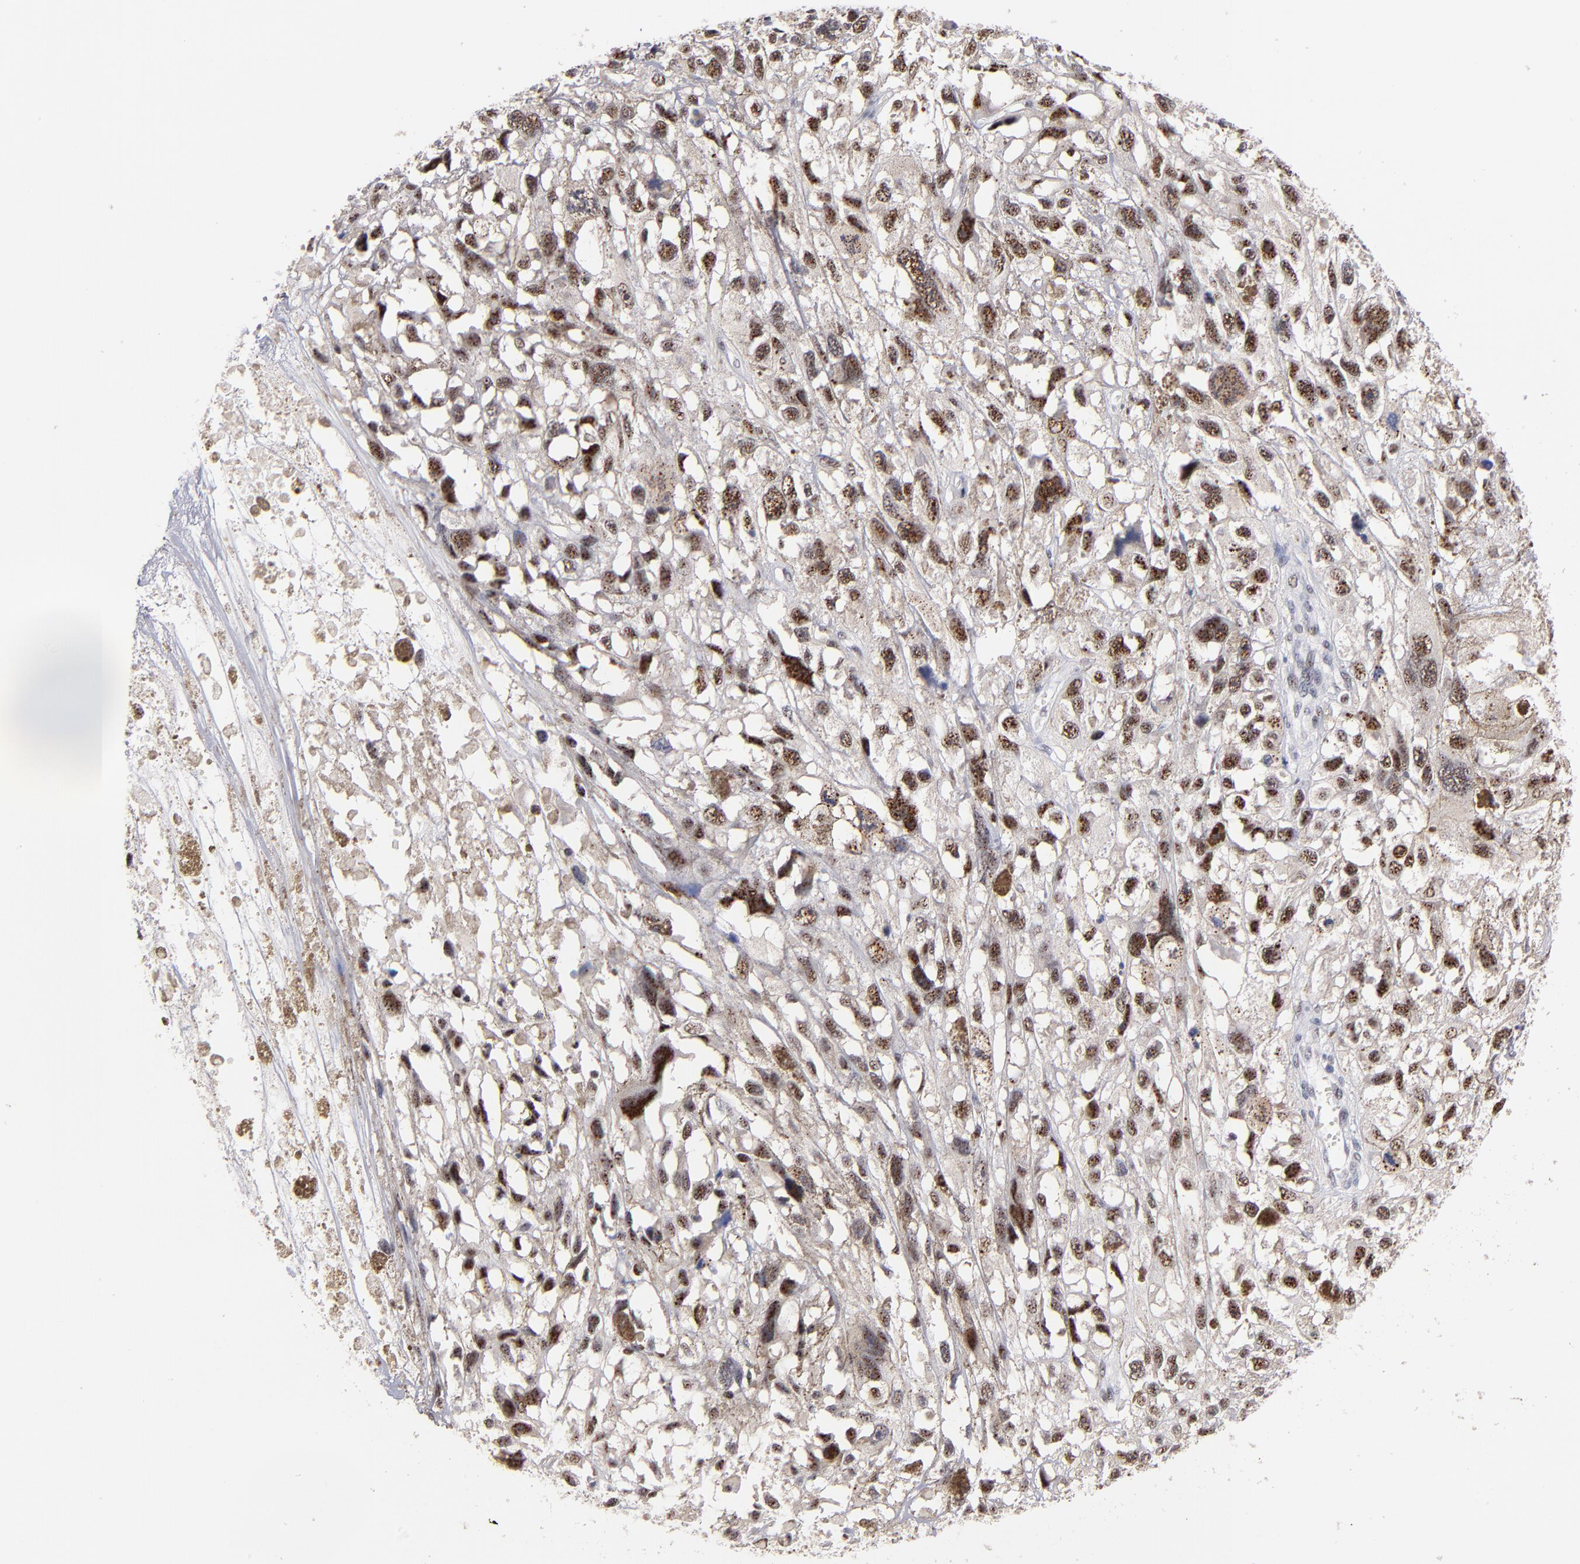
{"staining": {"intensity": "moderate", "quantity": "25%-75%", "location": "nuclear"}, "tissue": "melanoma", "cell_type": "Tumor cells", "image_type": "cancer", "snomed": [{"axis": "morphology", "description": "Malignant melanoma, Metastatic site"}, {"axis": "topography", "description": "Lymph node"}], "caption": "DAB (3,3'-diaminobenzidine) immunohistochemical staining of human melanoma displays moderate nuclear protein staining in approximately 25%-75% of tumor cells.", "gene": "RAF1", "patient": {"sex": "male", "age": 59}}